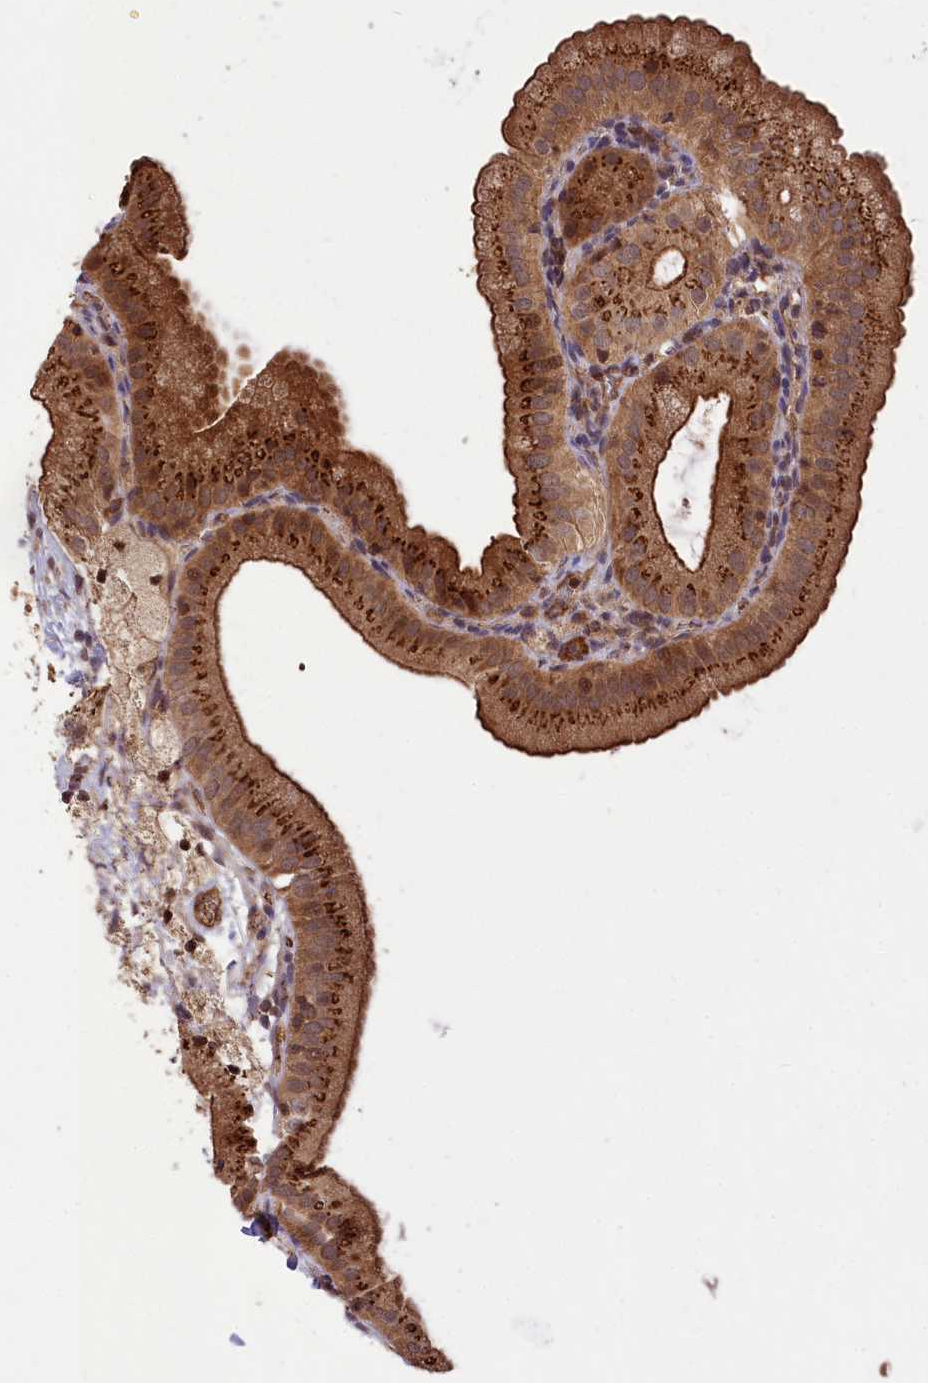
{"staining": {"intensity": "strong", "quantity": ">75%", "location": "cytoplasmic/membranous"}, "tissue": "gallbladder", "cell_type": "Glandular cells", "image_type": "normal", "snomed": [{"axis": "morphology", "description": "Normal tissue, NOS"}, {"axis": "topography", "description": "Gallbladder"}], "caption": "Gallbladder stained for a protein (brown) displays strong cytoplasmic/membranous positive expression in approximately >75% of glandular cells.", "gene": "CARD19", "patient": {"sex": "male", "age": 55}}